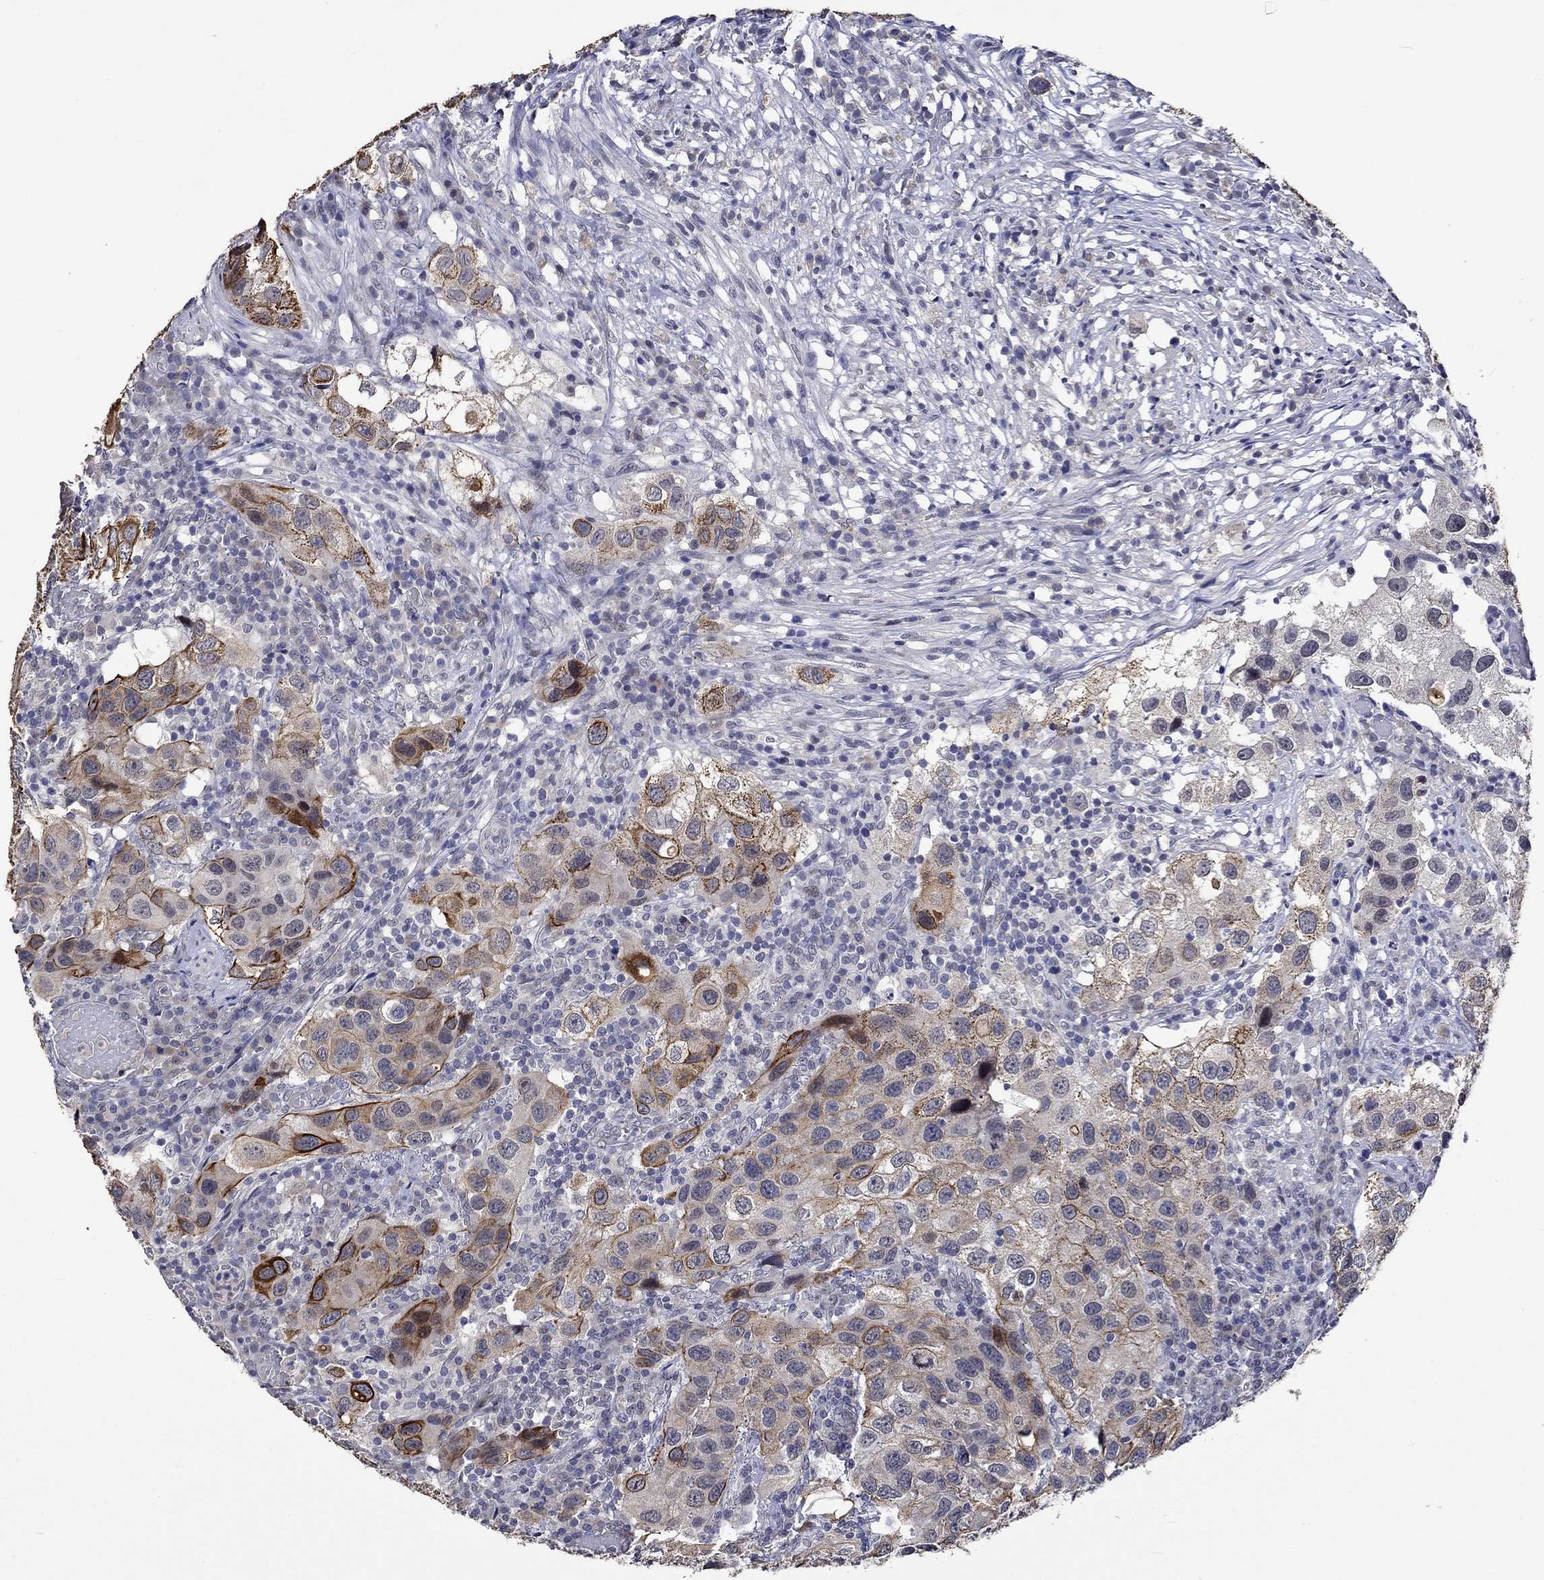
{"staining": {"intensity": "strong", "quantity": "<25%", "location": "cytoplasmic/membranous"}, "tissue": "urothelial cancer", "cell_type": "Tumor cells", "image_type": "cancer", "snomed": [{"axis": "morphology", "description": "Urothelial carcinoma, High grade"}, {"axis": "topography", "description": "Urinary bladder"}], "caption": "Immunohistochemical staining of human urothelial carcinoma (high-grade) exhibits strong cytoplasmic/membranous protein positivity in approximately <25% of tumor cells. (IHC, brightfield microscopy, high magnification).", "gene": "DDX3Y", "patient": {"sex": "male", "age": 79}}